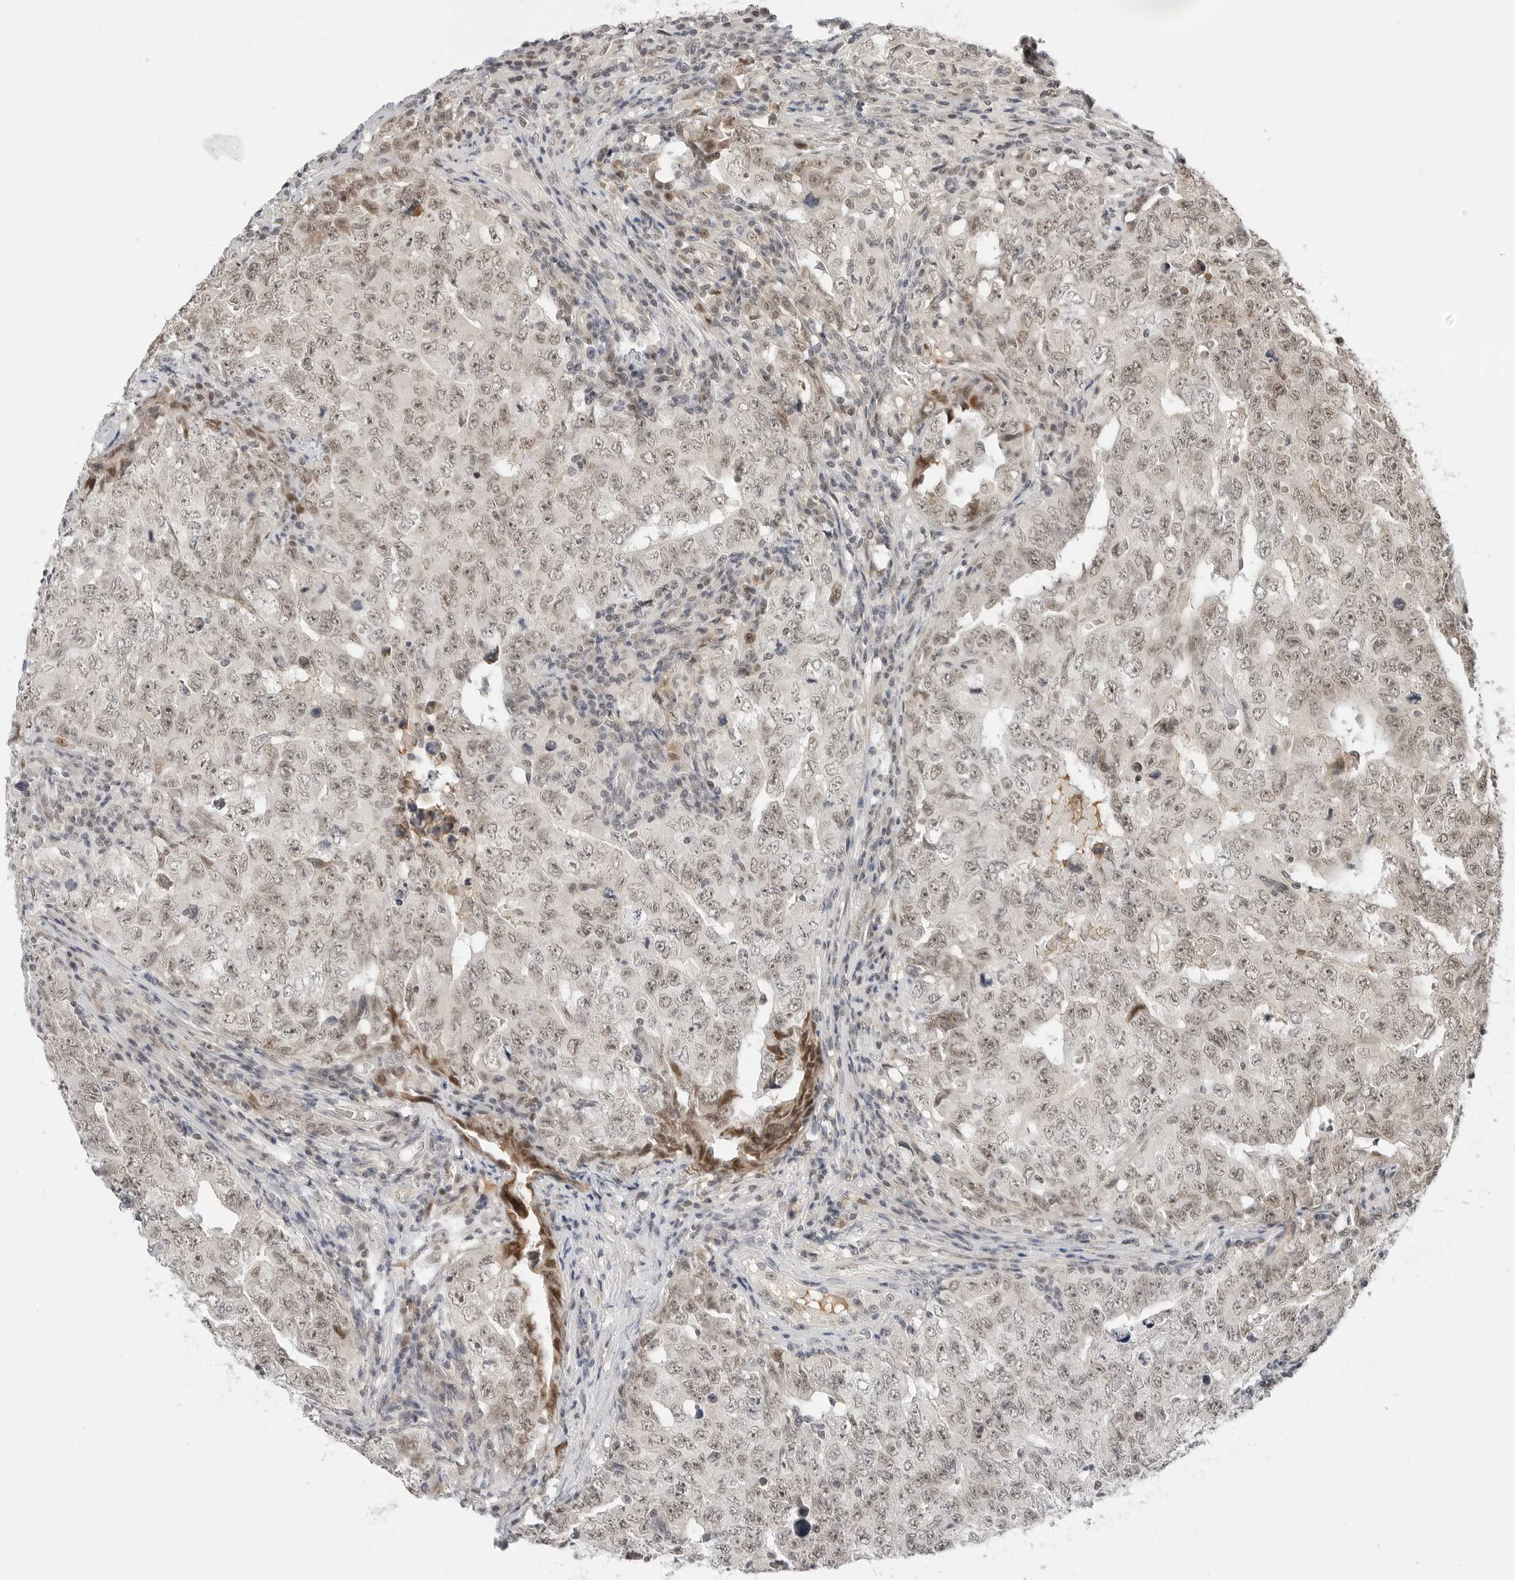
{"staining": {"intensity": "weak", "quantity": ">75%", "location": "nuclear"}, "tissue": "testis cancer", "cell_type": "Tumor cells", "image_type": "cancer", "snomed": [{"axis": "morphology", "description": "Carcinoma, Embryonal, NOS"}, {"axis": "topography", "description": "Testis"}], "caption": "Immunohistochemical staining of testis cancer (embryonal carcinoma) exhibits low levels of weak nuclear expression in about >75% of tumor cells. The staining is performed using DAB brown chromogen to label protein expression. The nuclei are counter-stained blue using hematoxylin.", "gene": "TSEN2", "patient": {"sex": "male", "age": 26}}